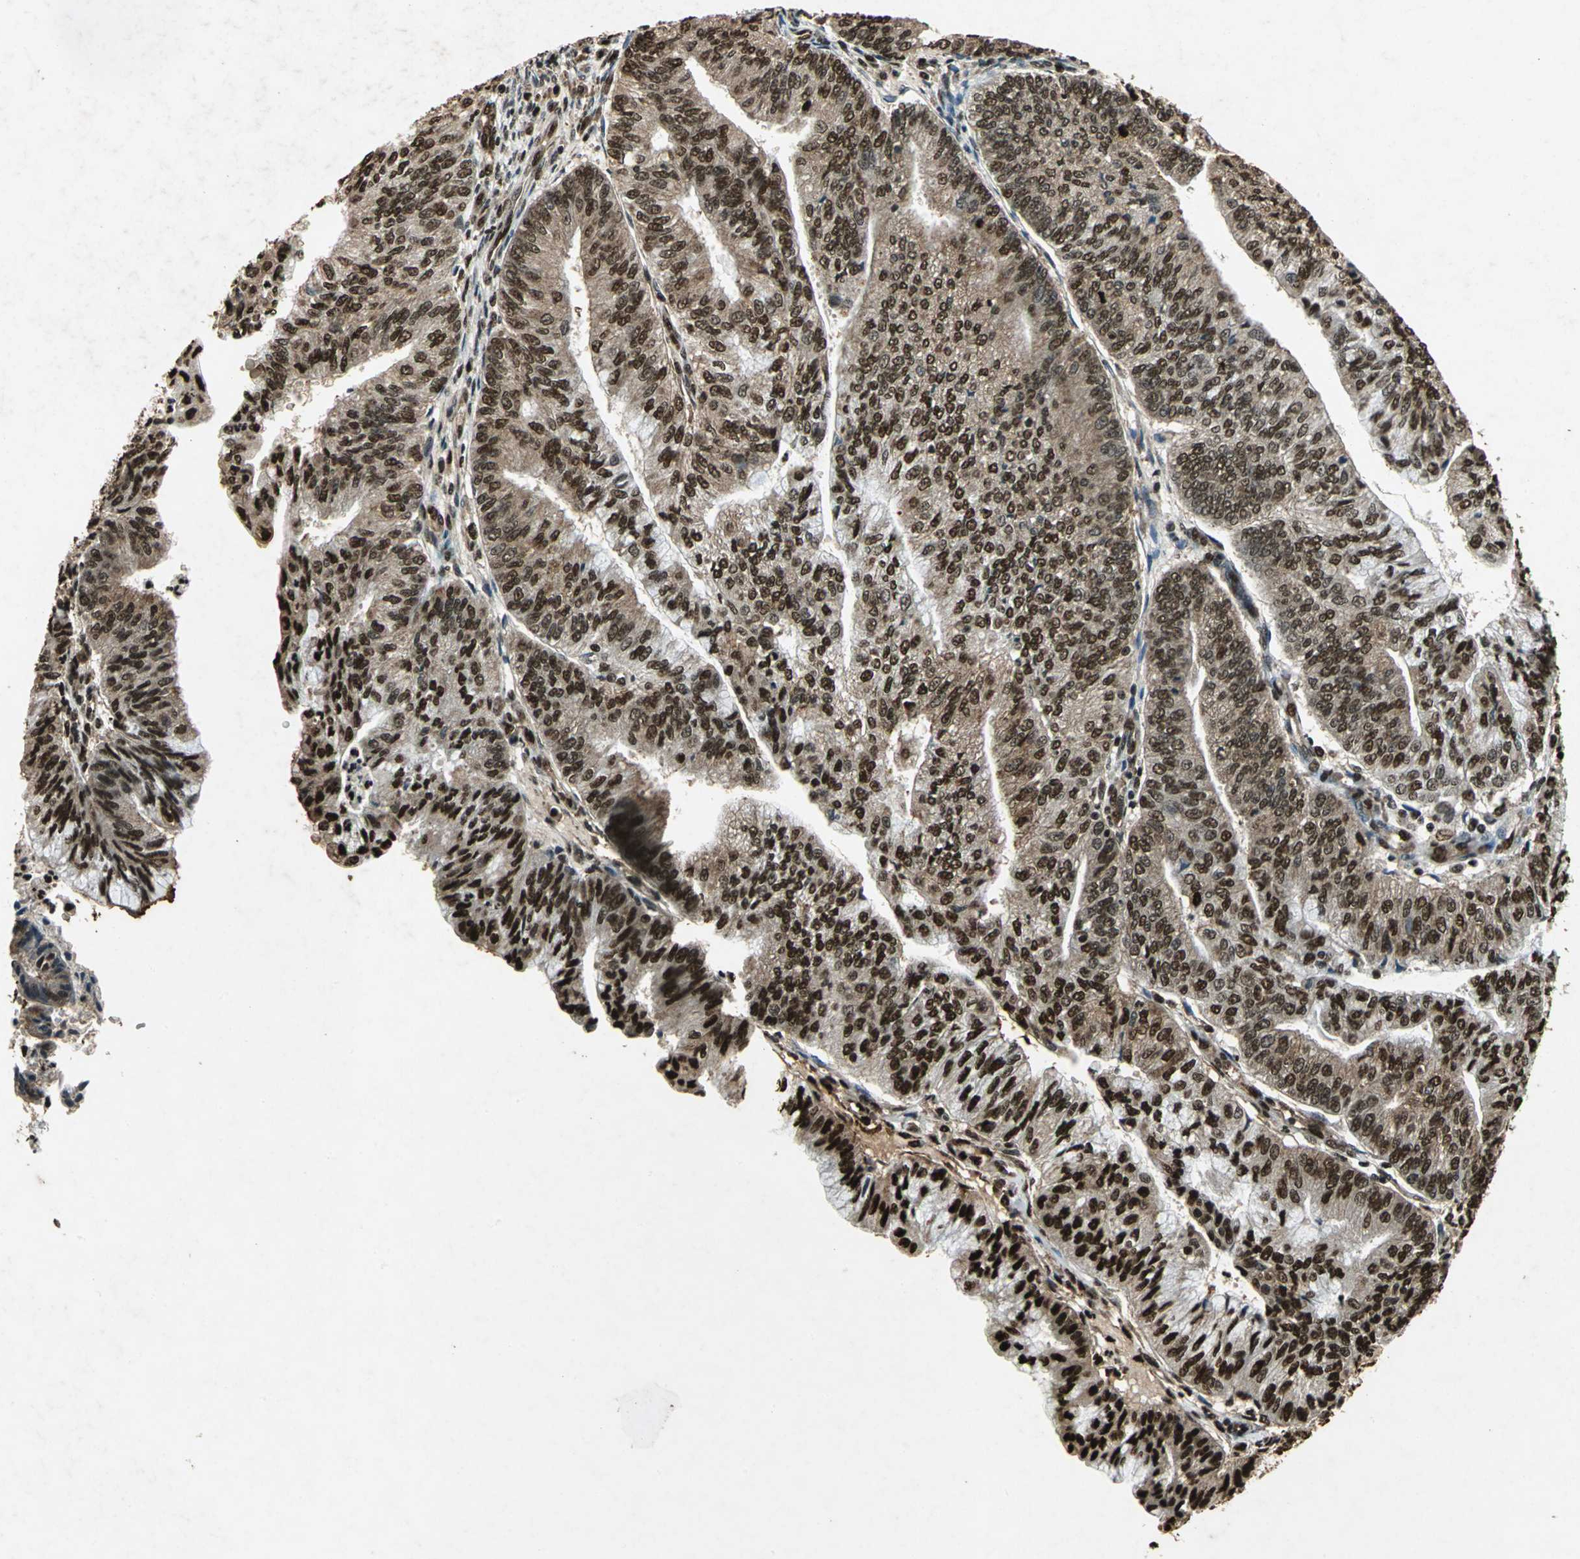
{"staining": {"intensity": "strong", "quantity": ">75%", "location": "cytoplasmic/membranous,nuclear"}, "tissue": "endometrial cancer", "cell_type": "Tumor cells", "image_type": "cancer", "snomed": [{"axis": "morphology", "description": "Adenocarcinoma, NOS"}, {"axis": "topography", "description": "Endometrium"}], "caption": "Human endometrial cancer (adenocarcinoma) stained with a brown dye shows strong cytoplasmic/membranous and nuclear positive positivity in approximately >75% of tumor cells.", "gene": "ANP32A", "patient": {"sex": "female", "age": 59}}